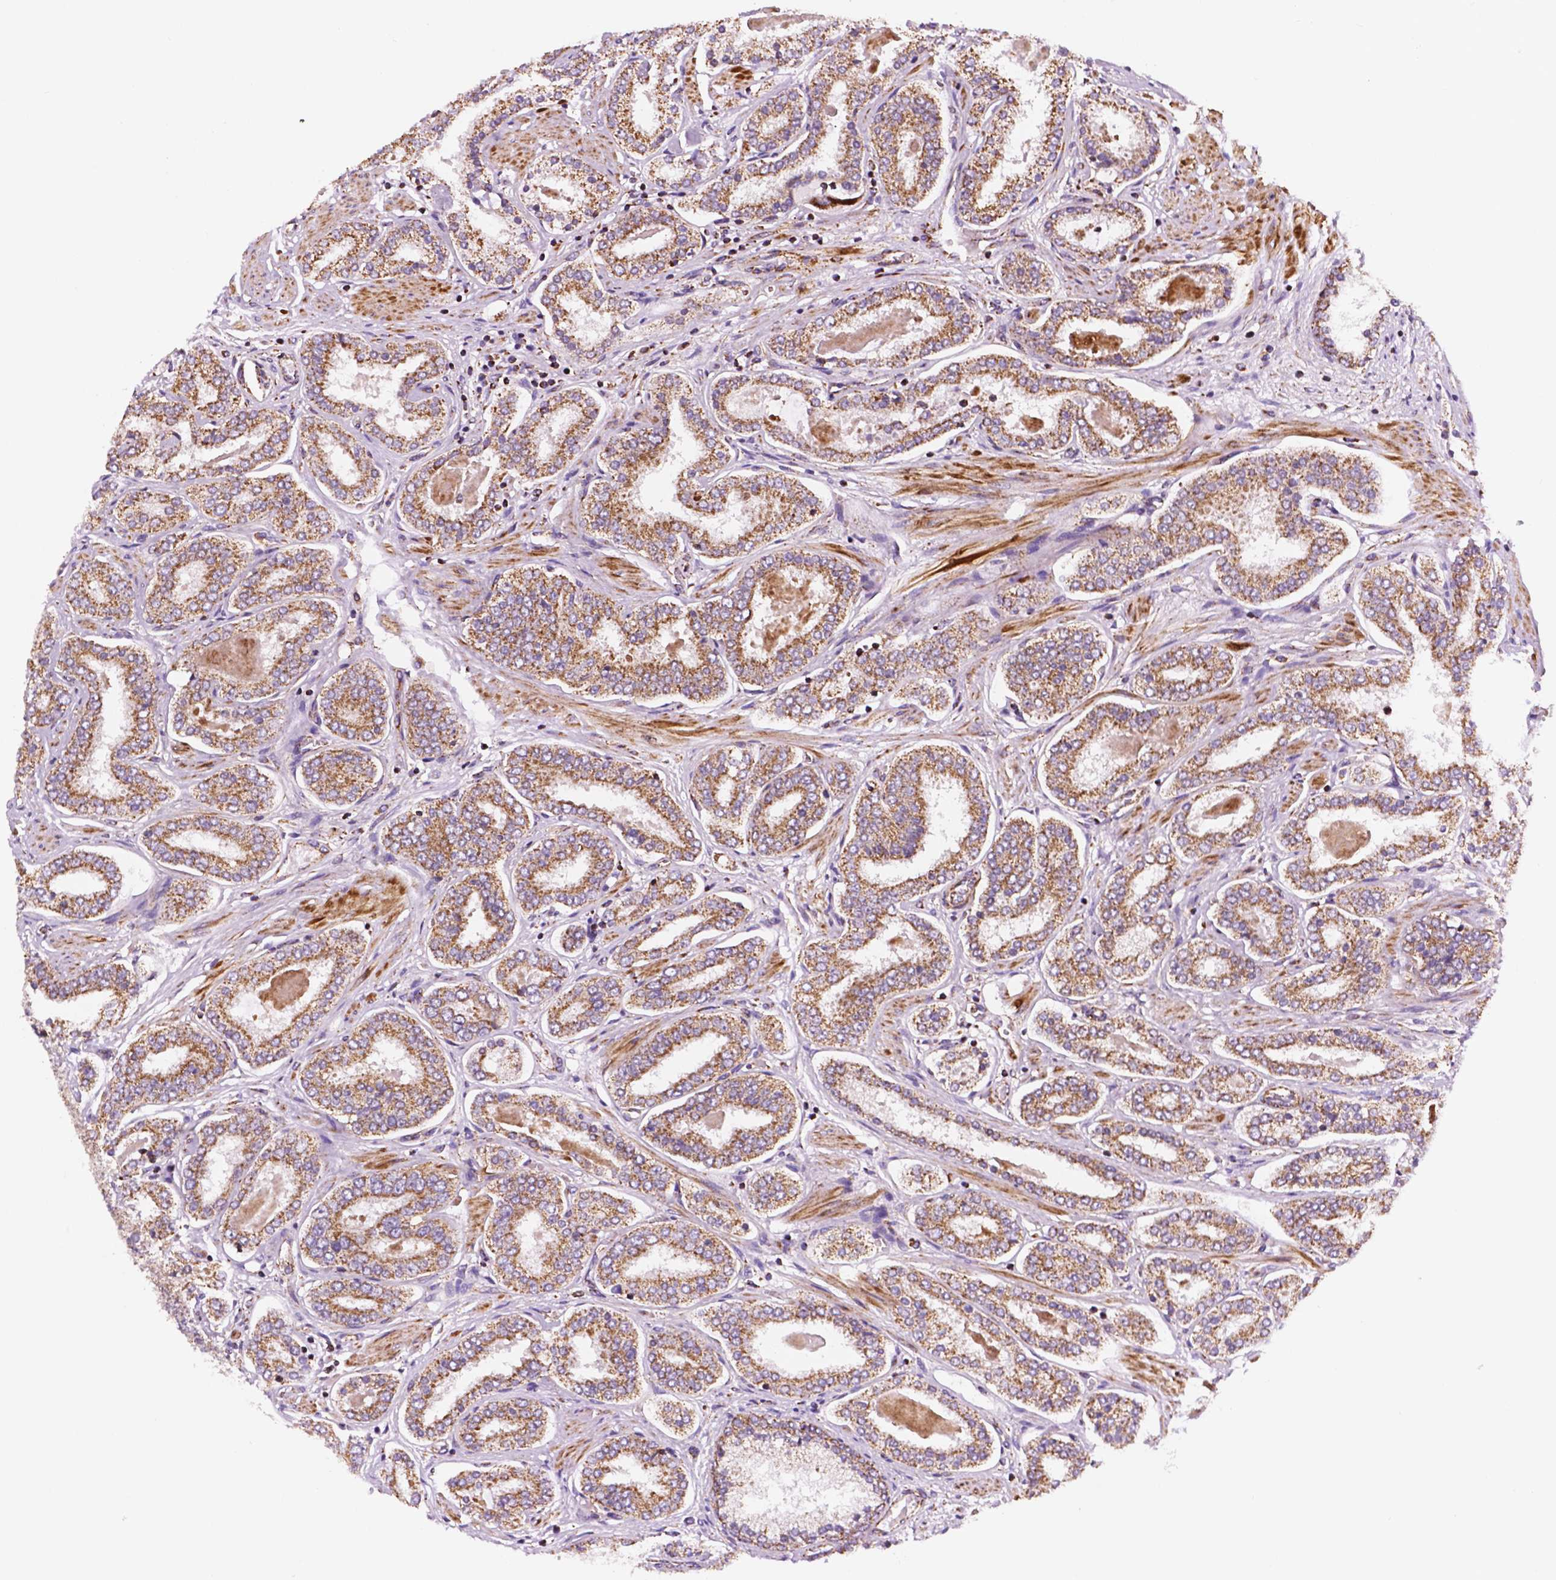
{"staining": {"intensity": "moderate", "quantity": ">75%", "location": "cytoplasmic/membranous"}, "tissue": "prostate cancer", "cell_type": "Tumor cells", "image_type": "cancer", "snomed": [{"axis": "morphology", "description": "Adenocarcinoma, High grade"}, {"axis": "topography", "description": "Prostate"}], "caption": "About >75% of tumor cells in human prostate cancer reveal moderate cytoplasmic/membranous protein expression as visualized by brown immunohistochemical staining.", "gene": "GEMIN4", "patient": {"sex": "male", "age": 63}}